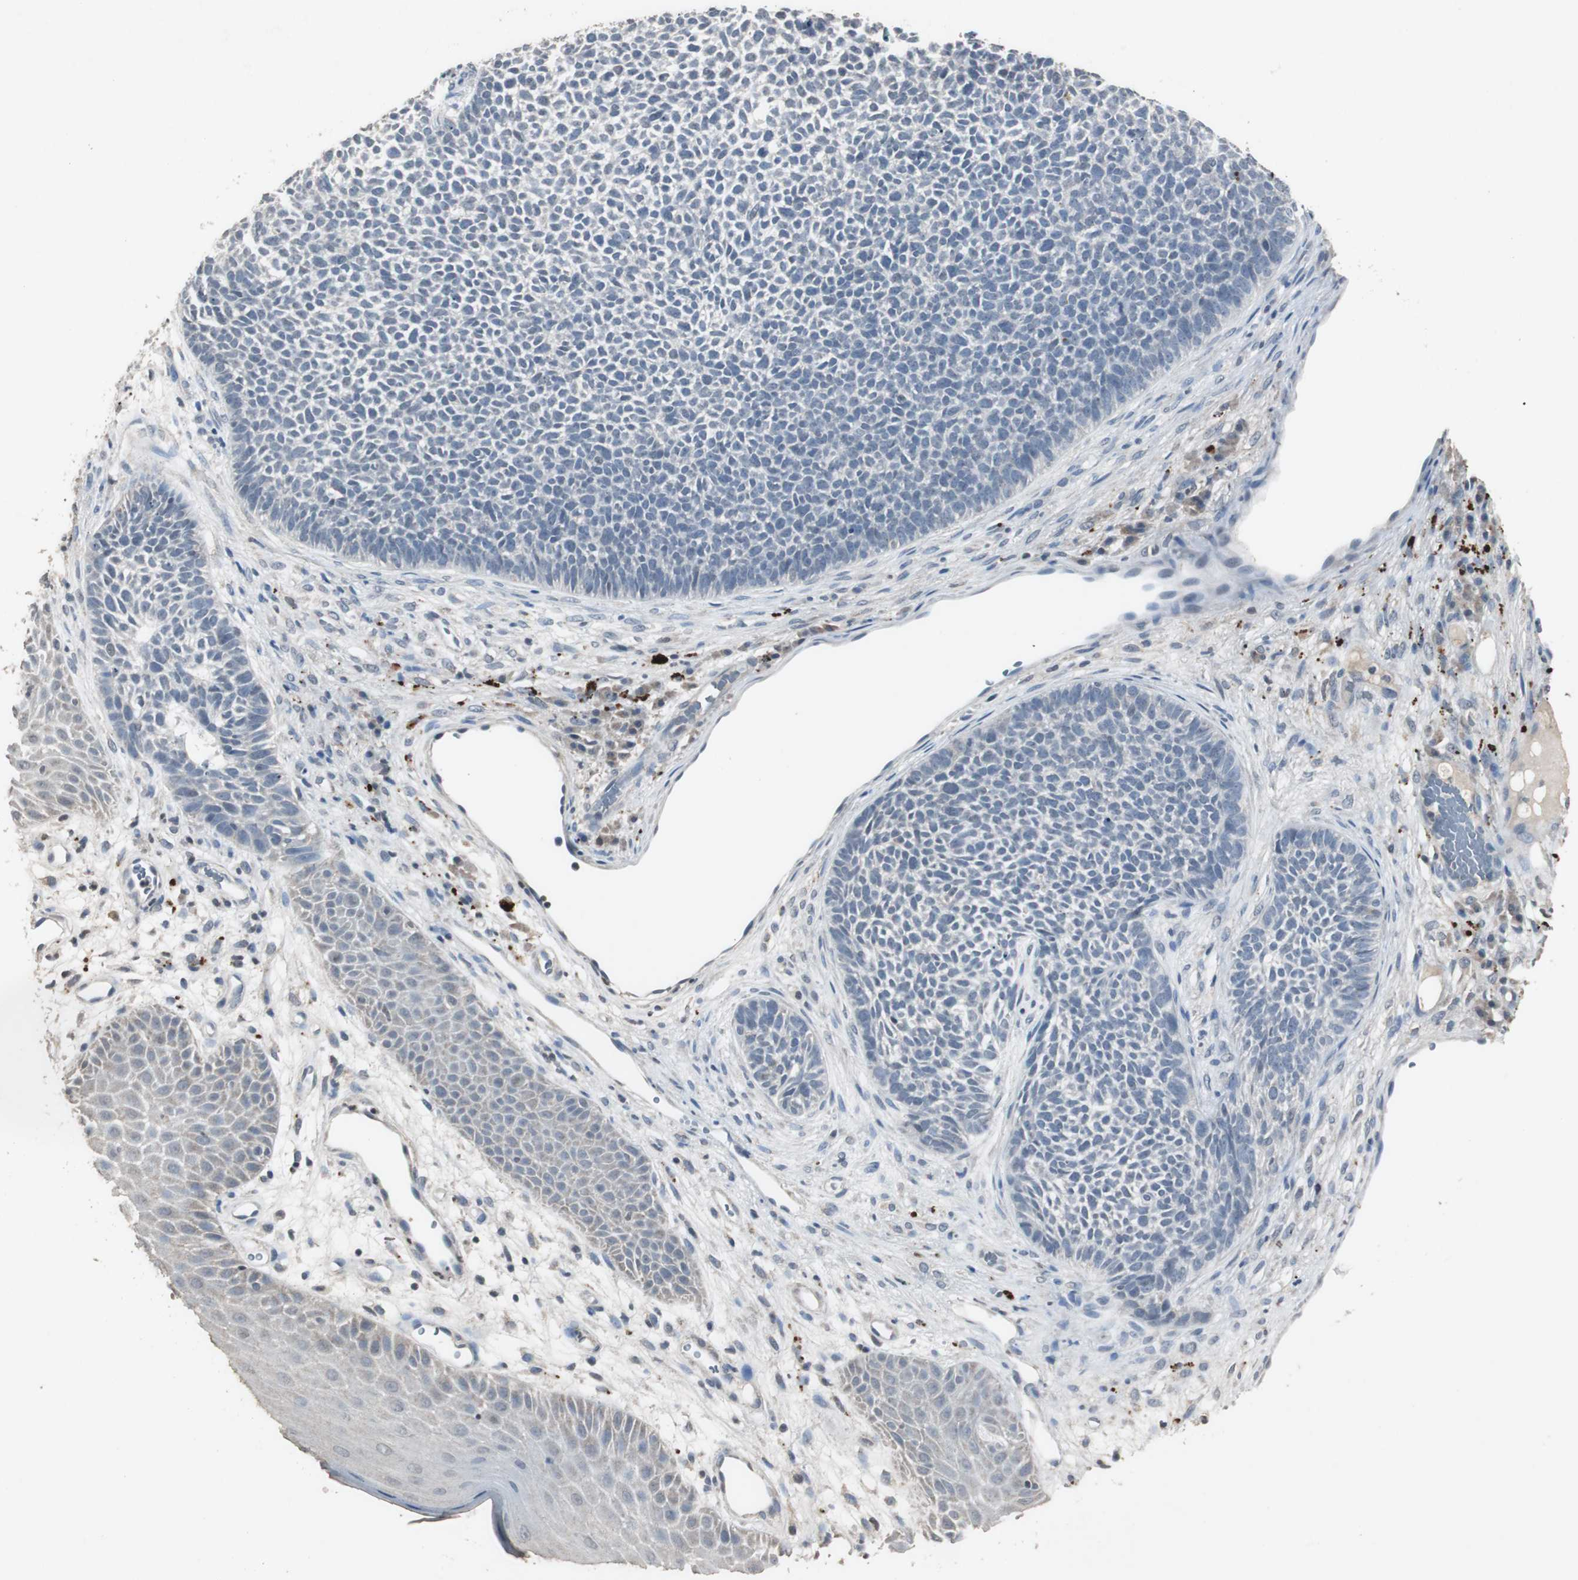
{"staining": {"intensity": "negative", "quantity": "none", "location": "none"}, "tissue": "skin cancer", "cell_type": "Tumor cells", "image_type": "cancer", "snomed": [{"axis": "morphology", "description": "Basal cell carcinoma"}, {"axis": "topography", "description": "Skin"}], "caption": "The immunohistochemistry (IHC) micrograph has no significant positivity in tumor cells of skin cancer tissue.", "gene": "ADNP2", "patient": {"sex": "female", "age": 84}}